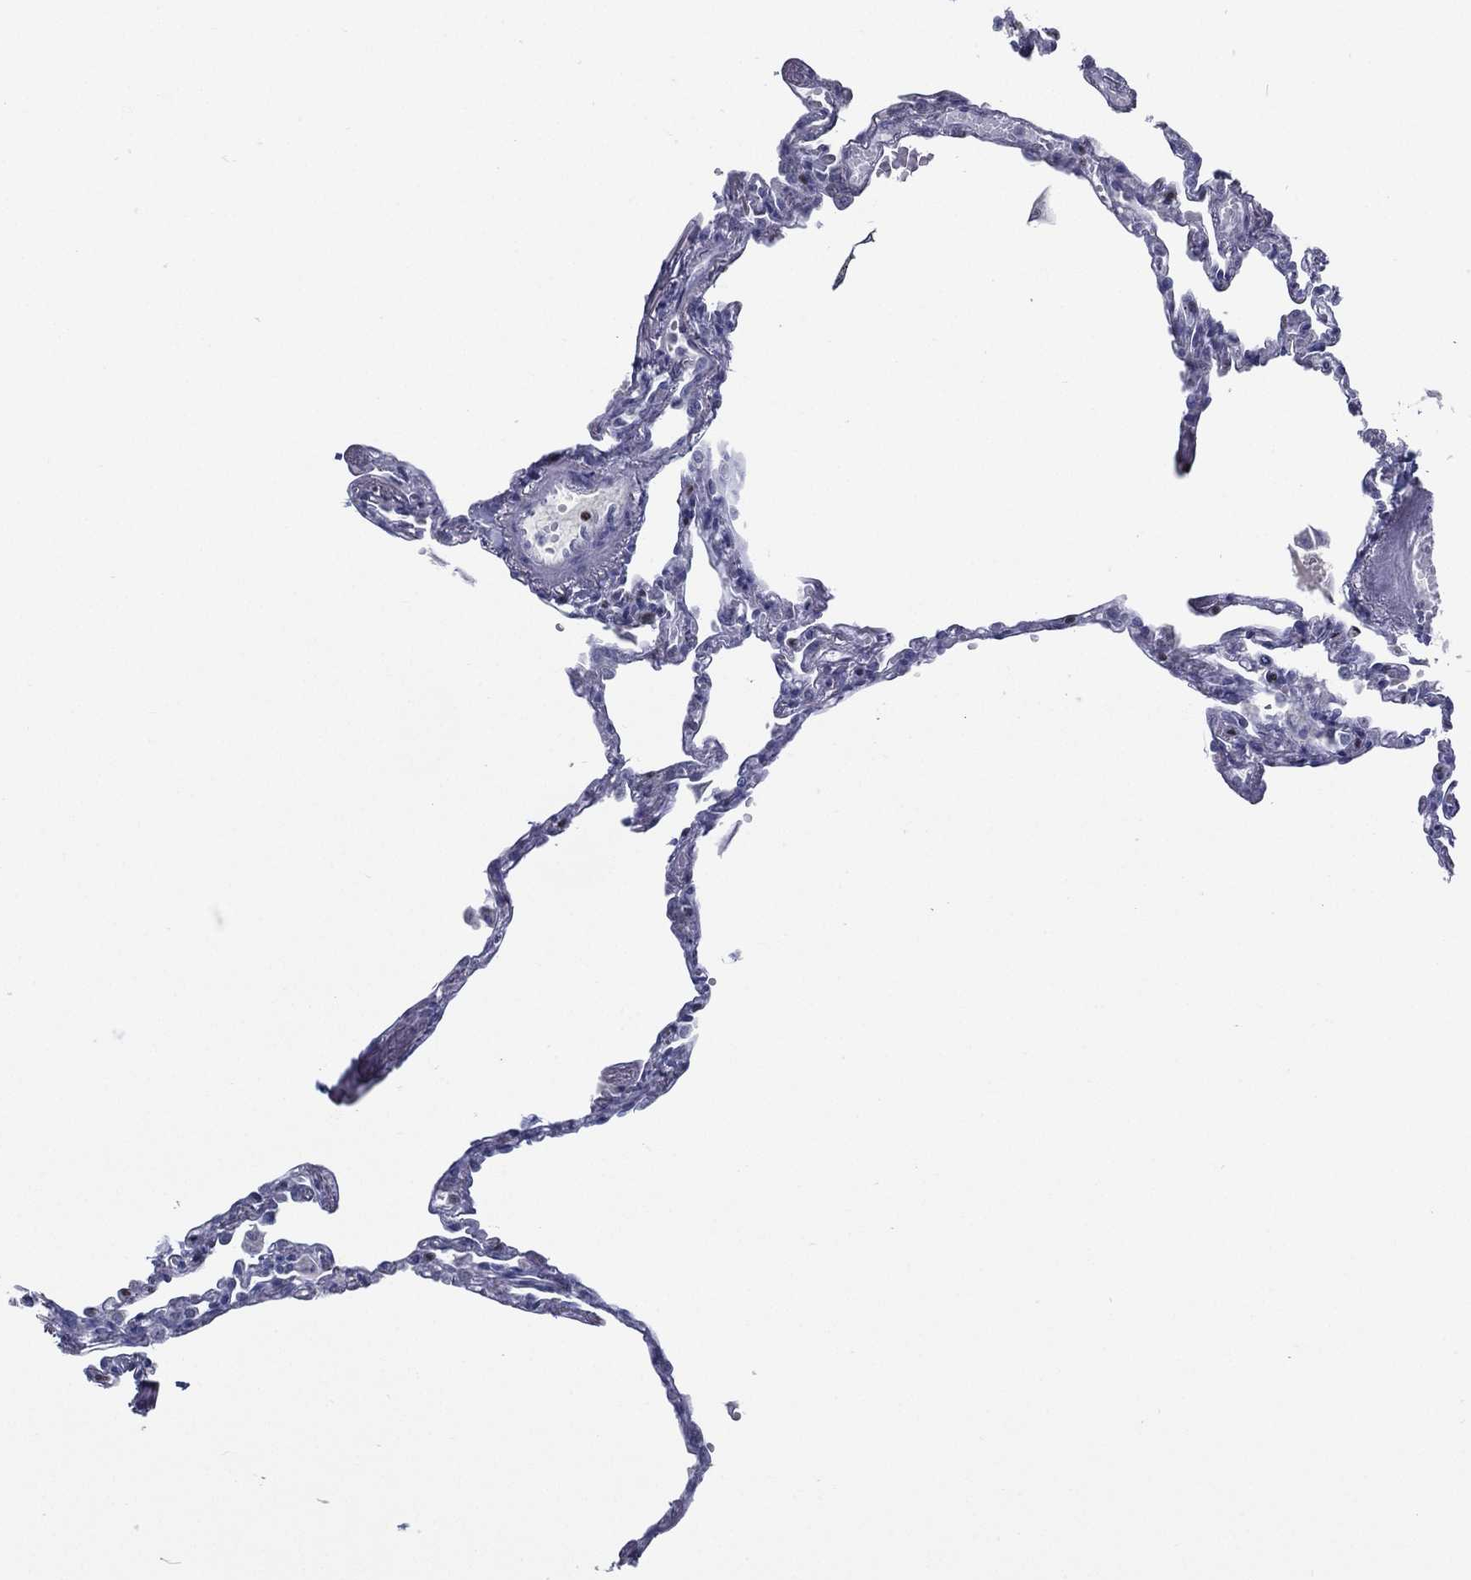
{"staining": {"intensity": "negative", "quantity": "none", "location": "none"}, "tissue": "lung", "cell_type": "Alveolar cells", "image_type": "normal", "snomed": [{"axis": "morphology", "description": "Normal tissue, NOS"}, {"axis": "topography", "description": "Lung"}], "caption": "Protein analysis of benign lung reveals no significant staining in alveolar cells. The staining is performed using DAB brown chromogen with nuclei counter-stained in using hematoxylin.", "gene": "PYHIN1", "patient": {"sex": "male", "age": 78}}